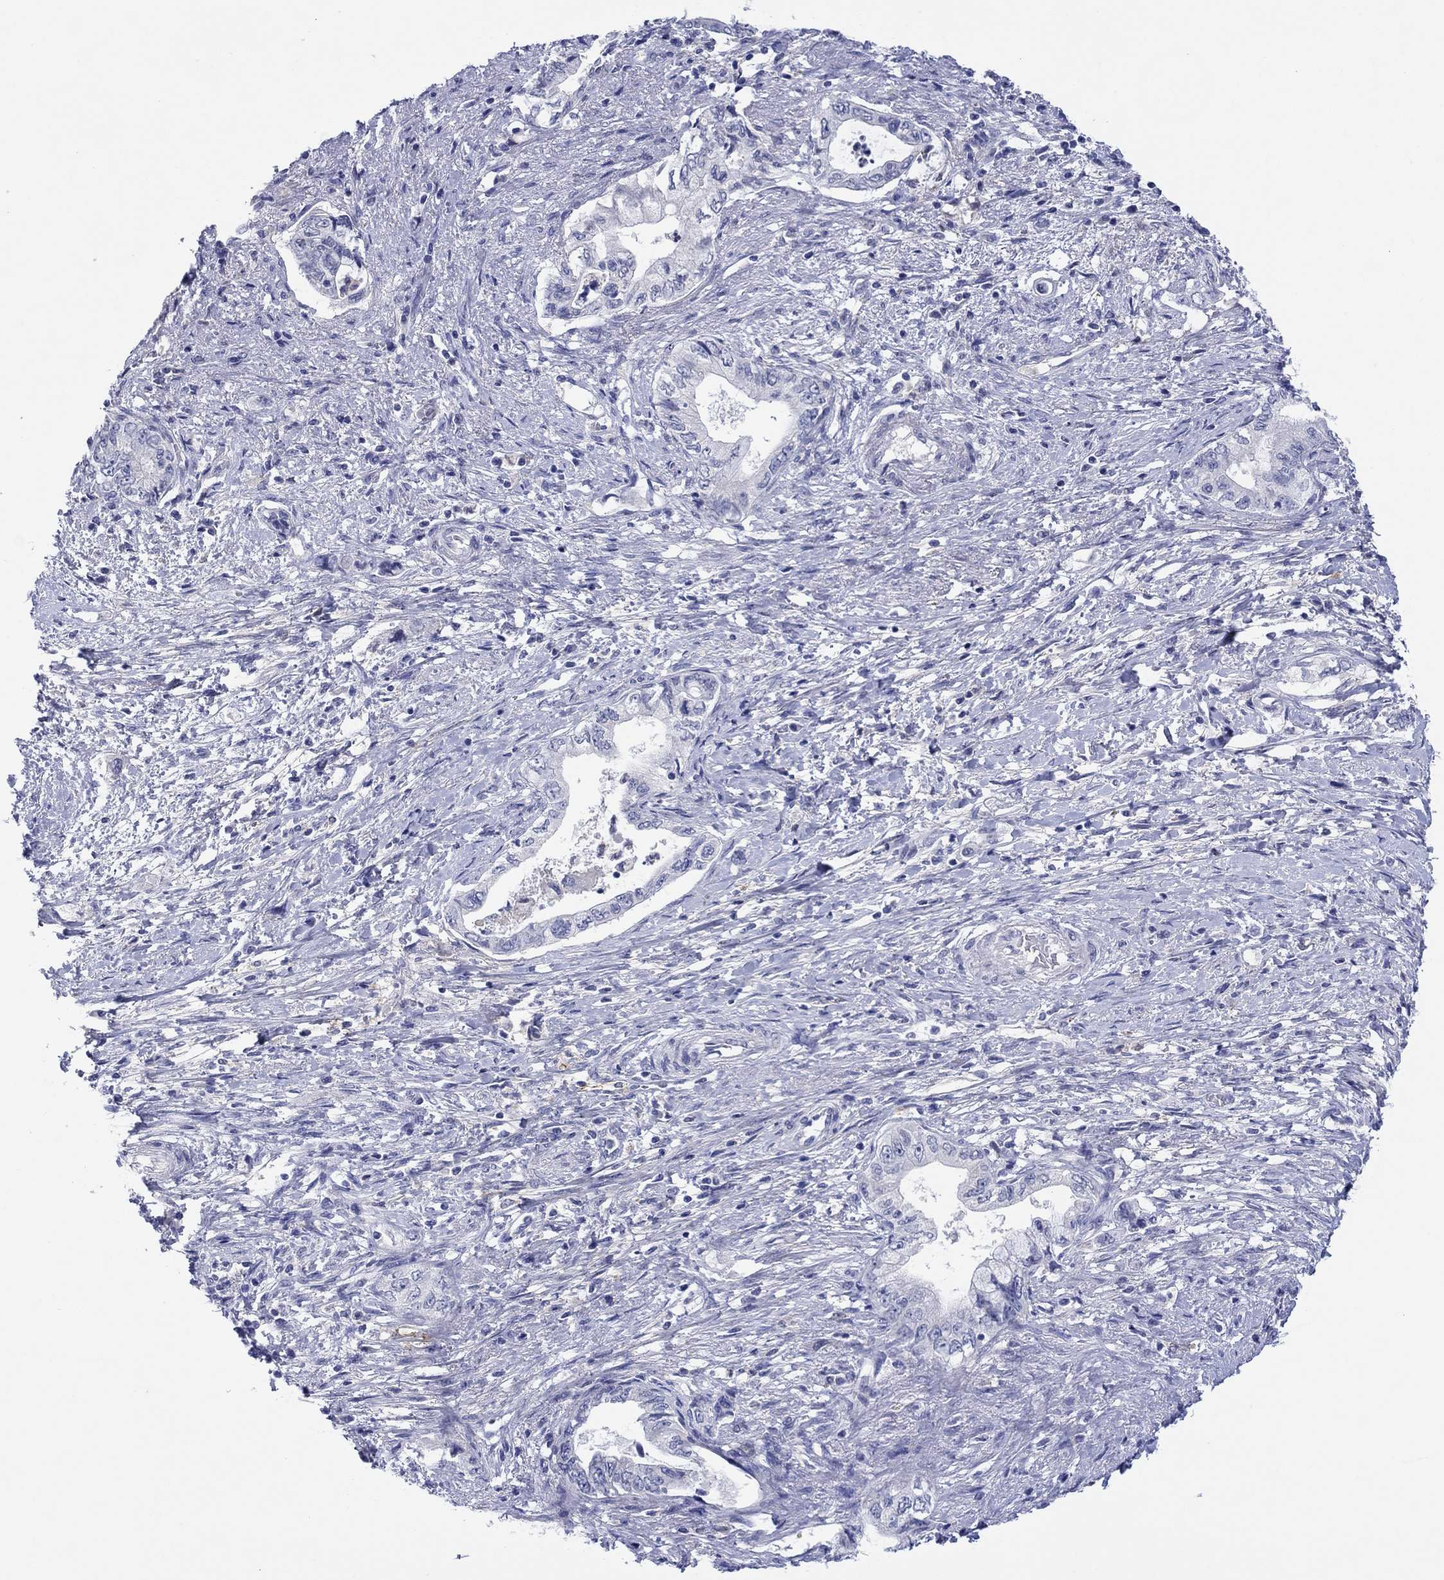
{"staining": {"intensity": "negative", "quantity": "none", "location": "none"}, "tissue": "pancreatic cancer", "cell_type": "Tumor cells", "image_type": "cancer", "snomed": [{"axis": "morphology", "description": "Adenocarcinoma, NOS"}, {"axis": "topography", "description": "Pancreas"}], "caption": "An immunohistochemistry photomicrograph of pancreatic cancer is shown. There is no staining in tumor cells of pancreatic cancer.", "gene": "HDC", "patient": {"sex": "female", "age": 73}}